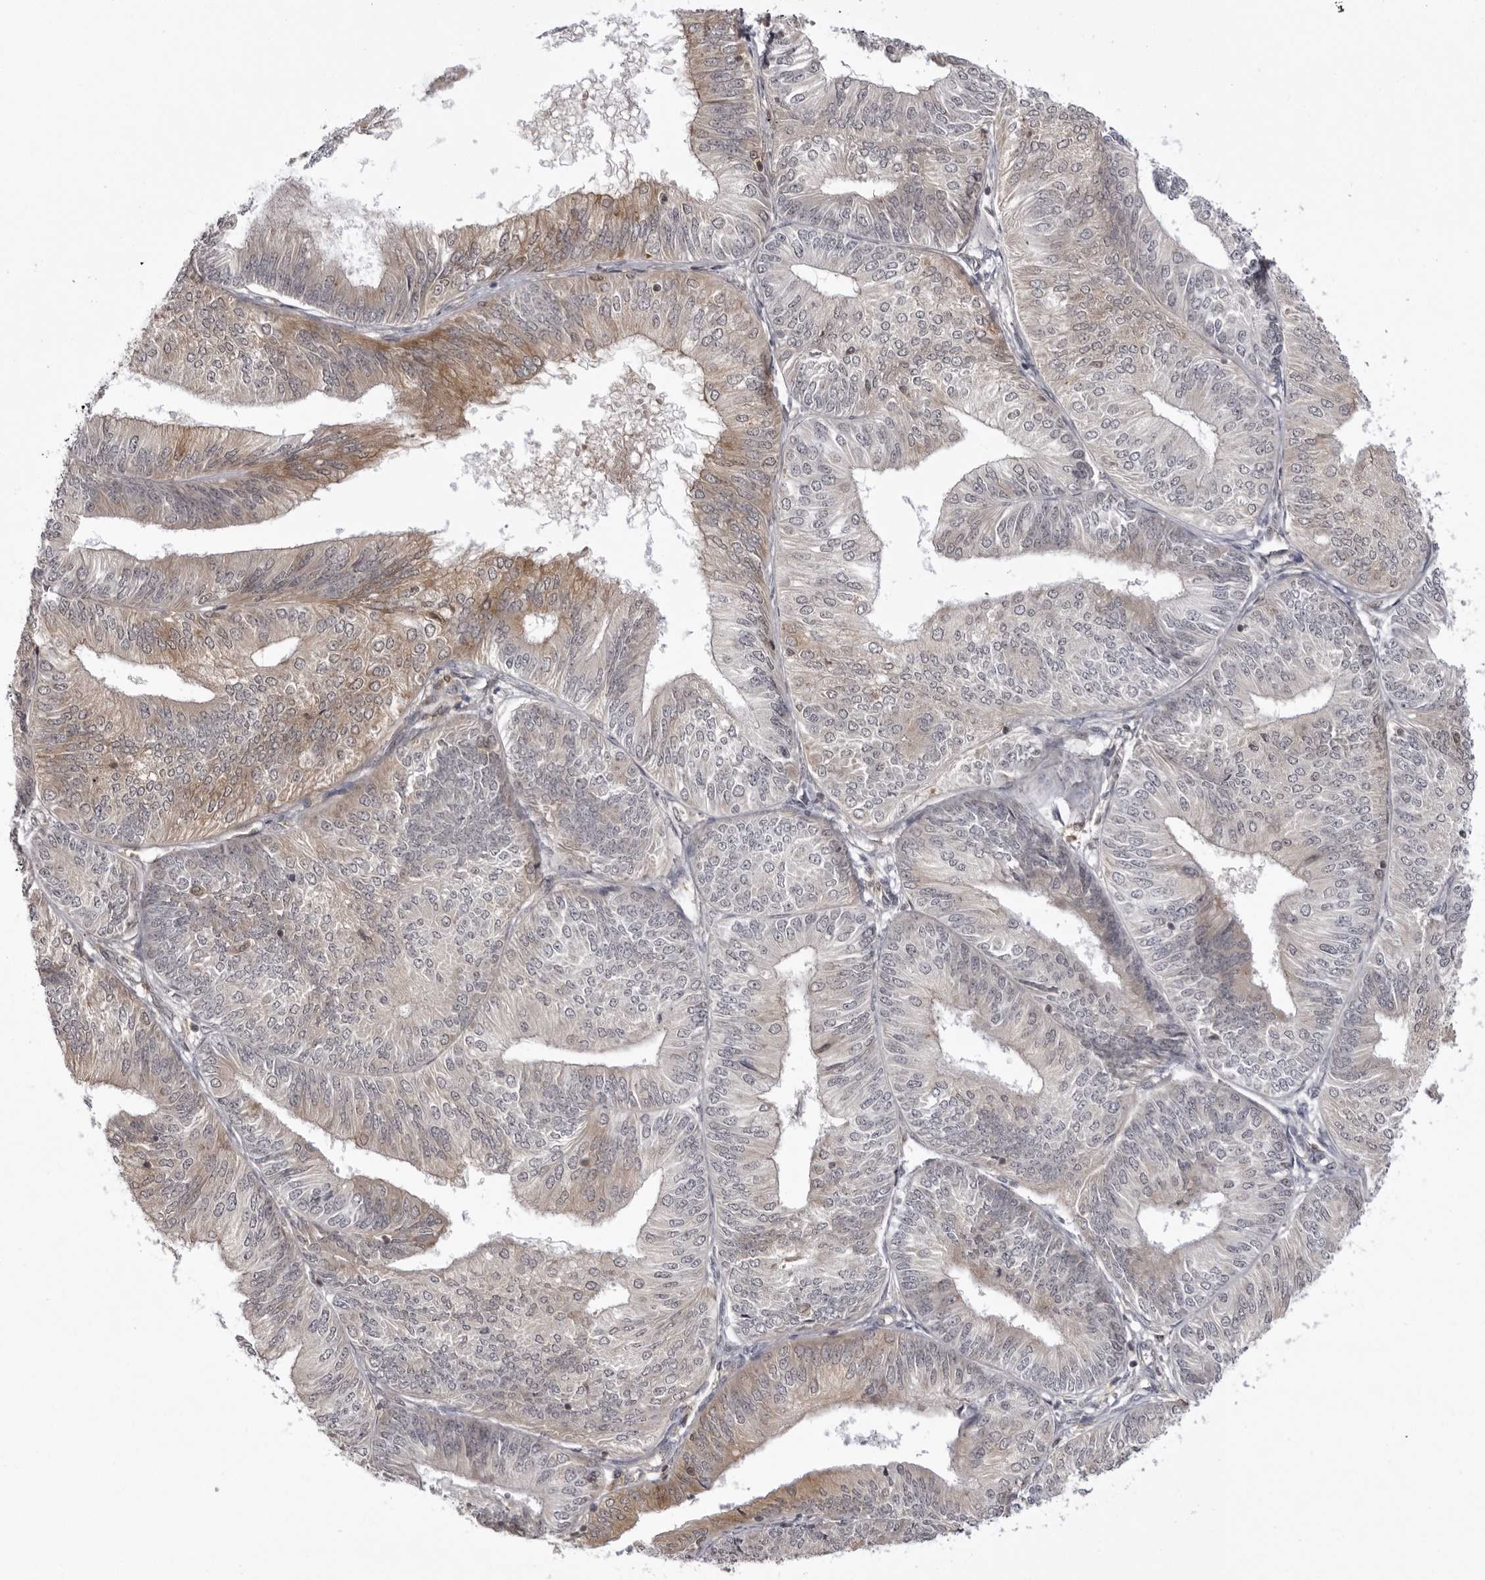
{"staining": {"intensity": "weak", "quantity": "<25%", "location": "cytoplasmic/membranous"}, "tissue": "endometrial cancer", "cell_type": "Tumor cells", "image_type": "cancer", "snomed": [{"axis": "morphology", "description": "Adenocarcinoma, NOS"}, {"axis": "topography", "description": "Endometrium"}], "caption": "IHC micrograph of neoplastic tissue: human endometrial adenocarcinoma stained with DAB reveals no significant protein staining in tumor cells.", "gene": "USP43", "patient": {"sex": "female", "age": 58}}